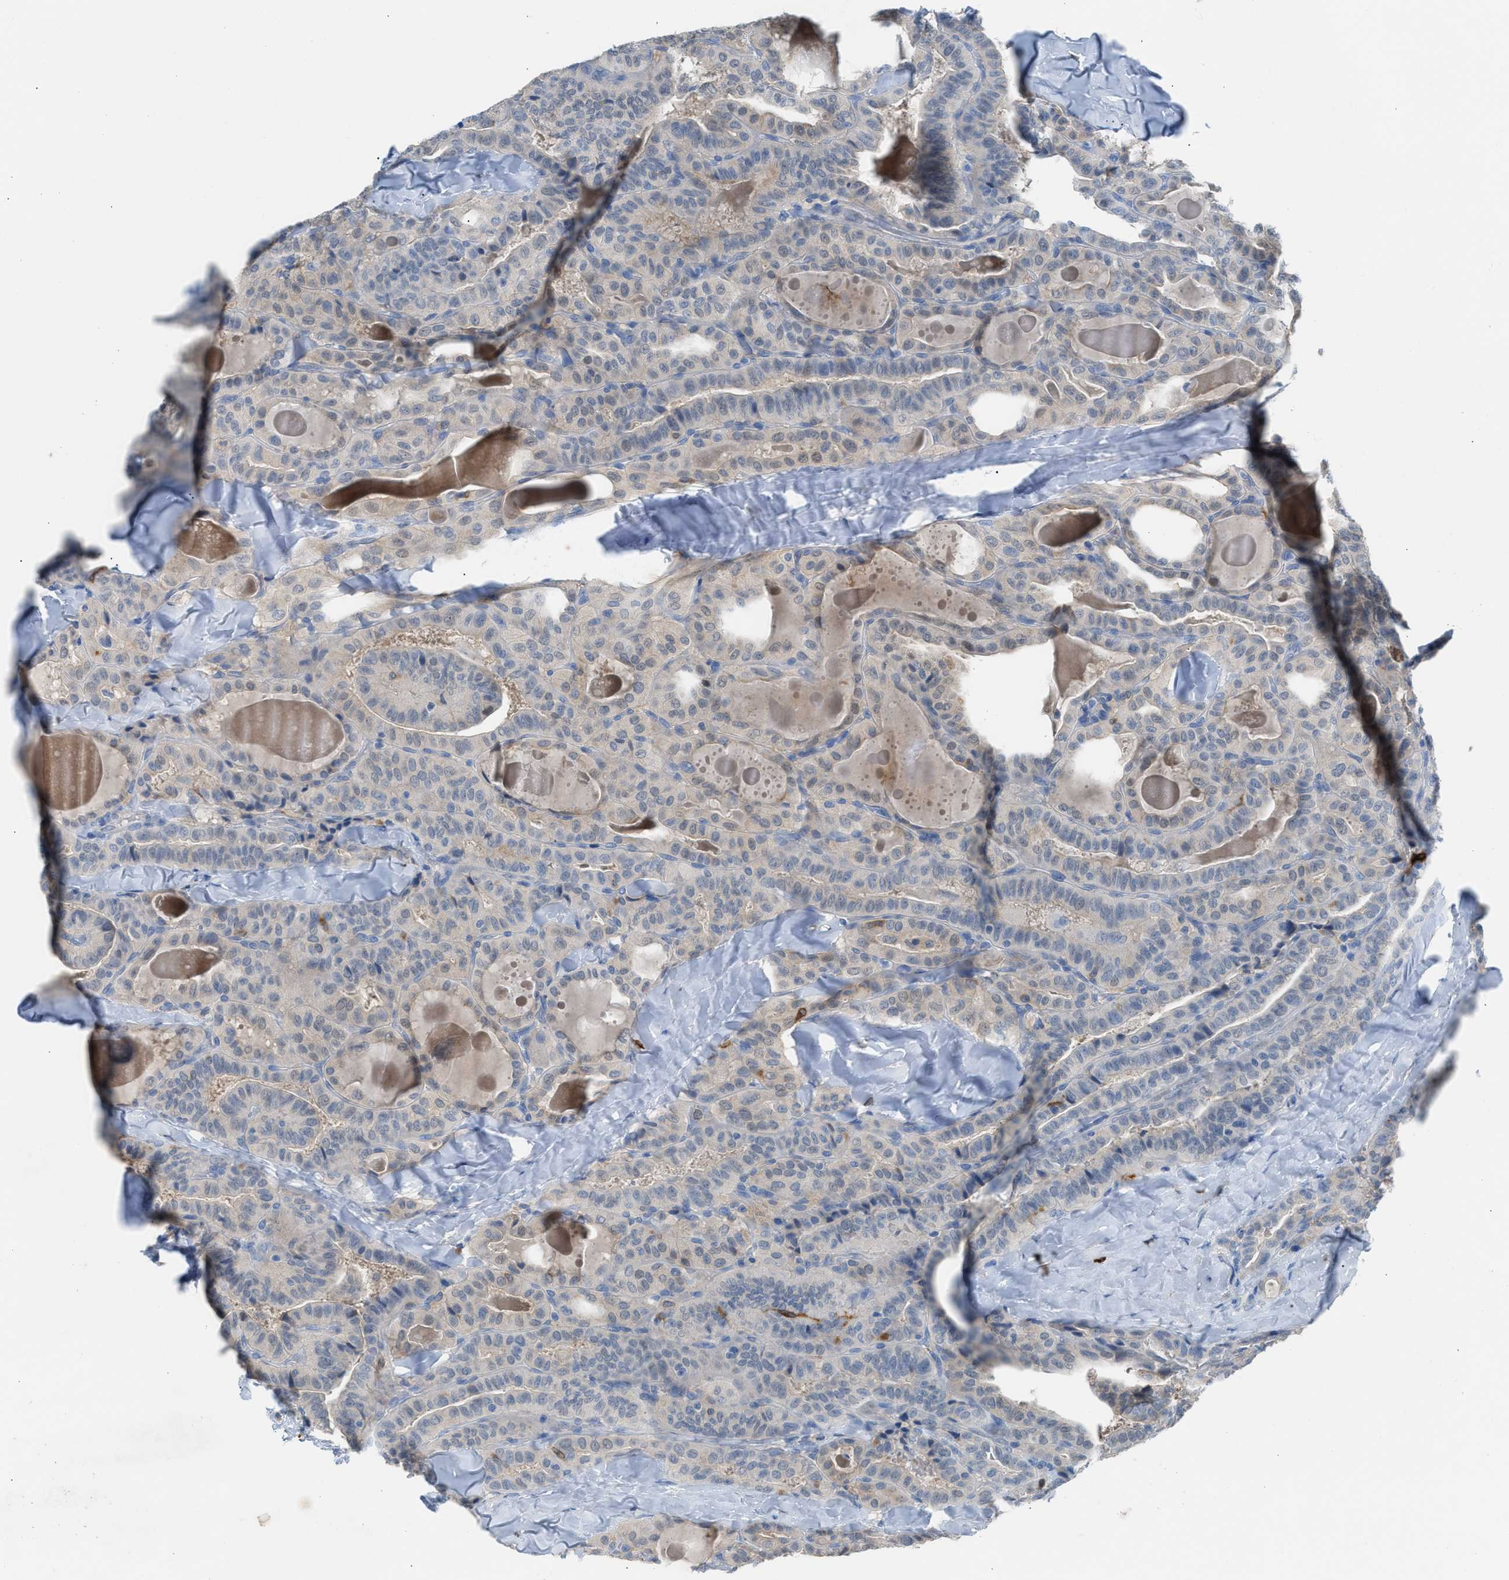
{"staining": {"intensity": "negative", "quantity": "none", "location": "none"}, "tissue": "thyroid cancer", "cell_type": "Tumor cells", "image_type": "cancer", "snomed": [{"axis": "morphology", "description": "Papillary adenocarcinoma, NOS"}, {"axis": "topography", "description": "Thyroid gland"}], "caption": "DAB immunohistochemical staining of thyroid cancer (papillary adenocarcinoma) displays no significant expression in tumor cells. The staining was performed using DAB to visualize the protein expression in brown, while the nuclei were stained in blue with hematoxylin (Magnification: 20x).", "gene": "CLEC10A", "patient": {"sex": "male", "age": 77}}